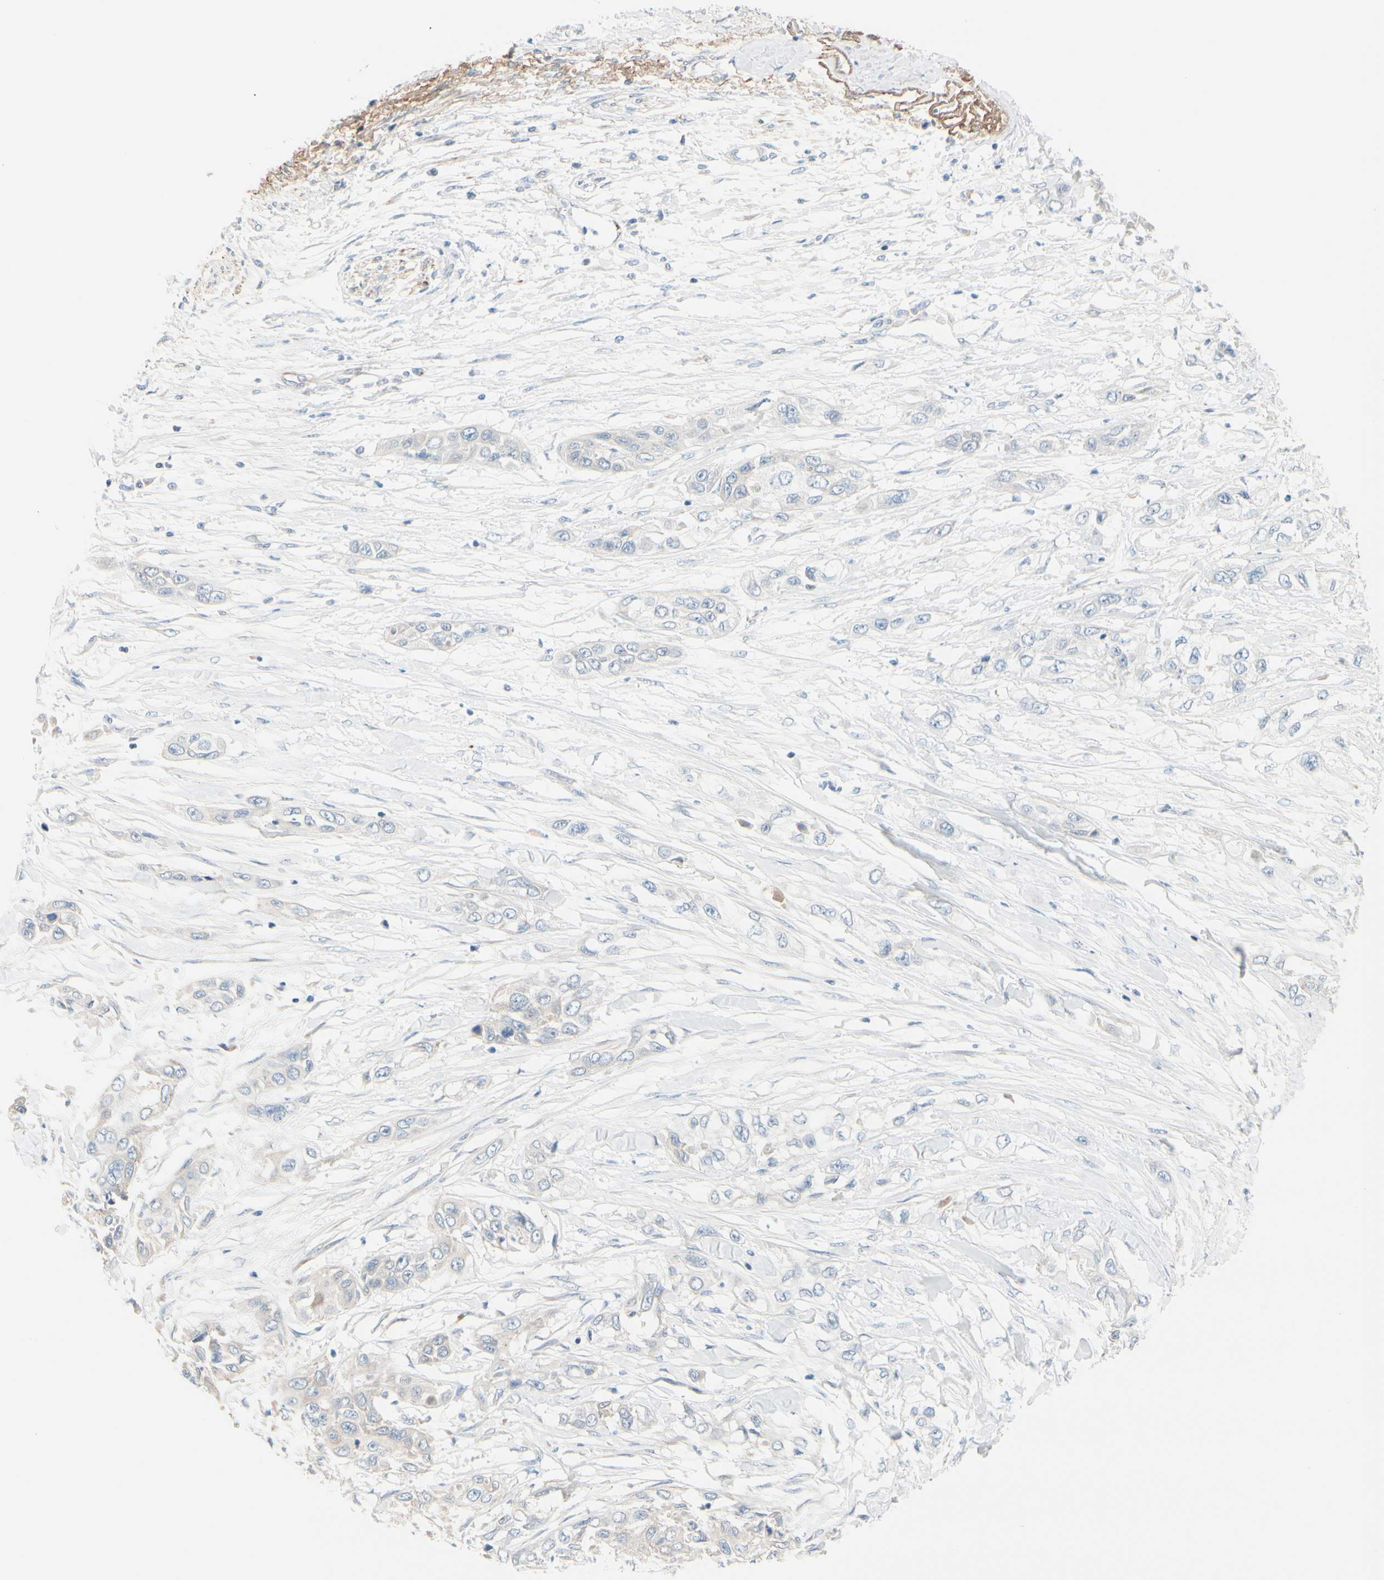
{"staining": {"intensity": "weak", "quantity": "<25%", "location": "cytoplasmic/membranous"}, "tissue": "pancreatic cancer", "cell_type": "Tumor cells", "image_type": "cancer", "snomed": [{"axis": "morphology", "description": "Adenocarcinoma, NOS"}, {"axis": "topography", "description": "Pancreas"}], "caption": "Pancreatic cancer (adenocarcinoma) was stained to show a protein in brown. There is no significant expression in tumor cells.", "gene": "EPHA3", "patient": {"sex": "female", "age": 70}}